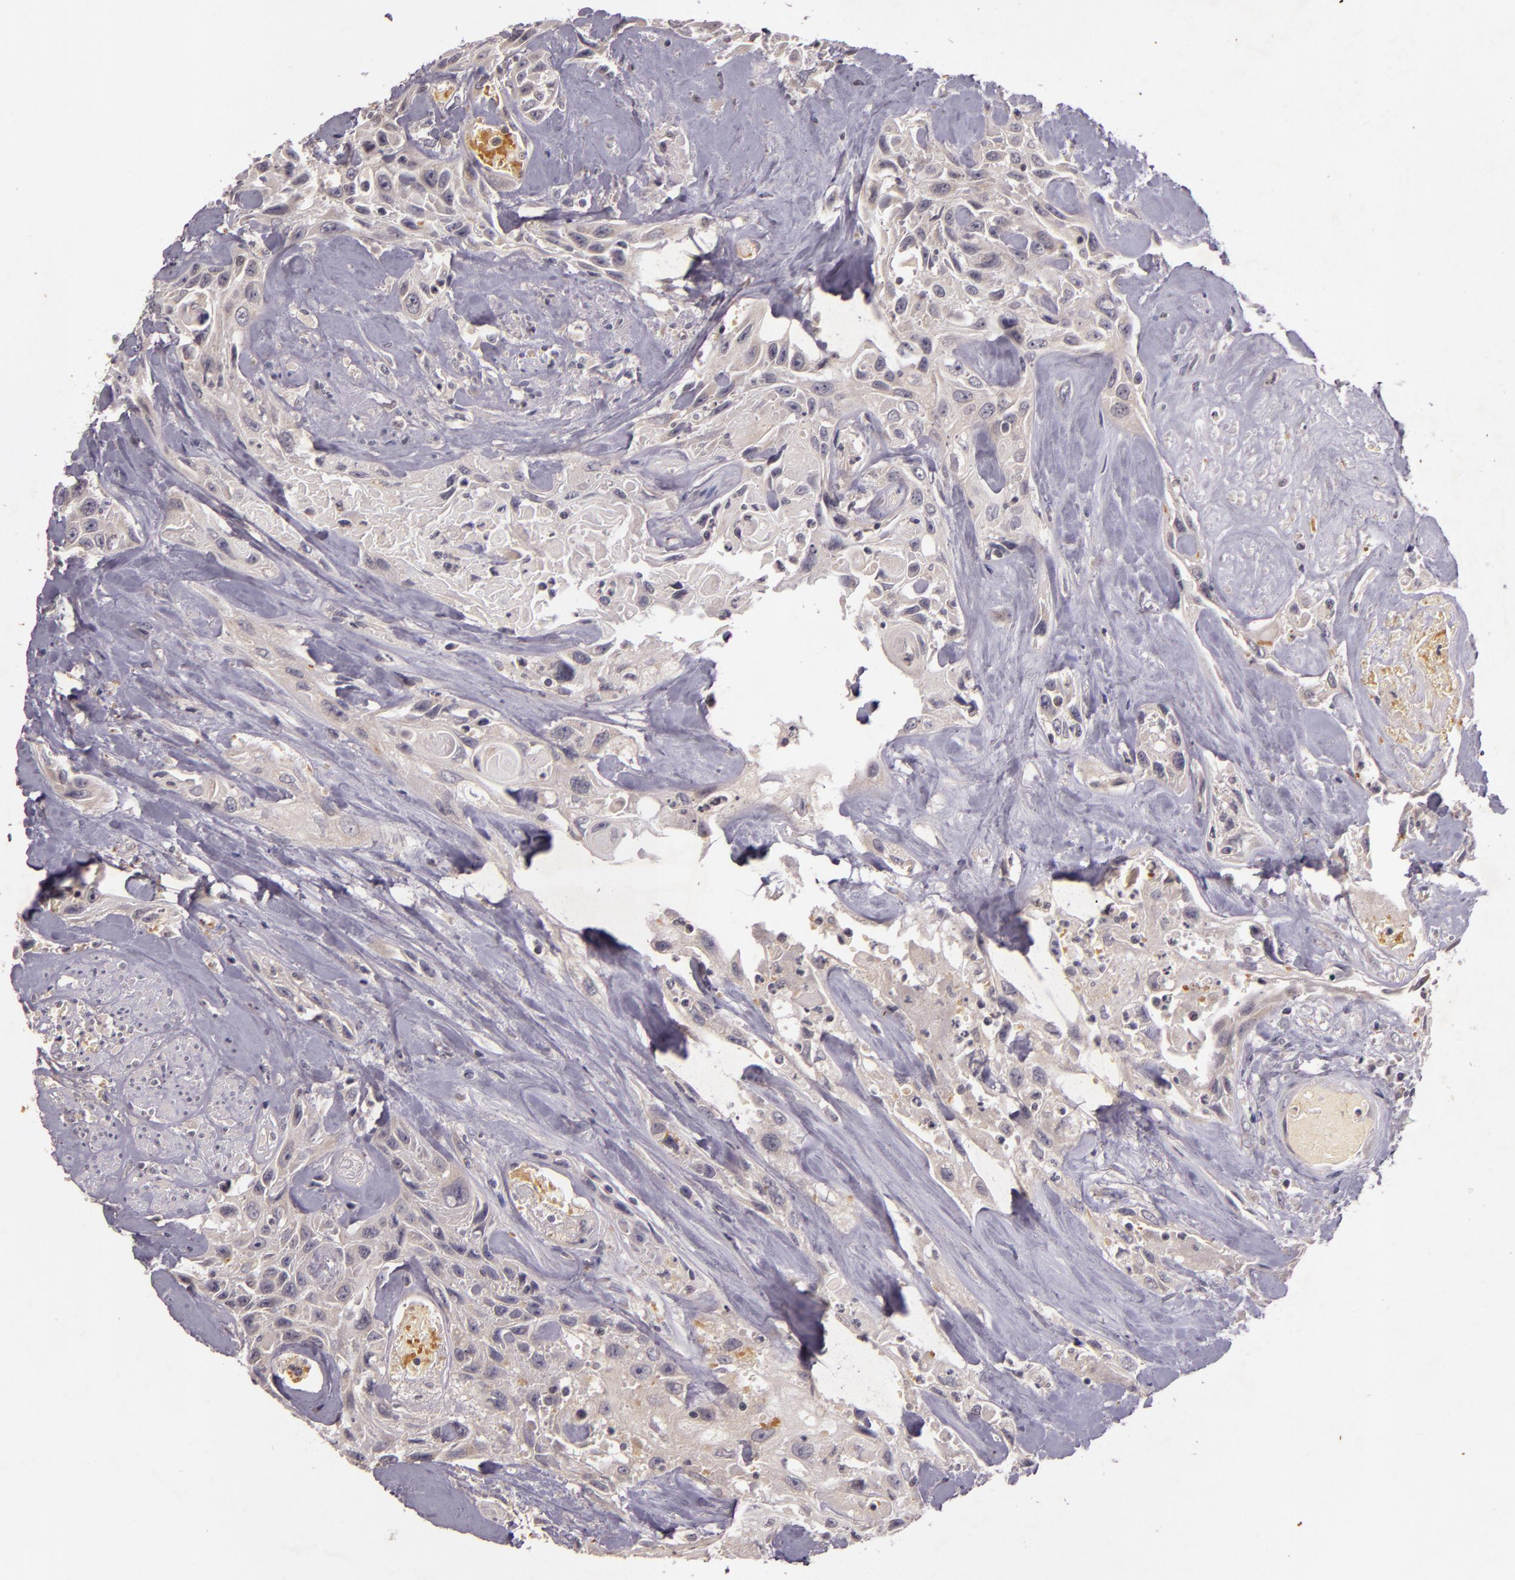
{"staining": {"intensity": "negative", "quantity": "none", "location": "none"}, "tissue": "urothelial cancer", "cell_type": "Tumor cells", "image_type": "cancer", "snomed": [{"axis": "morphology", "description": "Urothelial carcinoma, High grade"}, {"axis": "topography", "description": "Urinary bladder"}], "caption": "An IHC photomicrograph of urothelial cancer is shown. There is no staining in tumor cells of urothelial cancer.", "gene": "TFF1", "patient": {"sex": "female", "age": 84}}